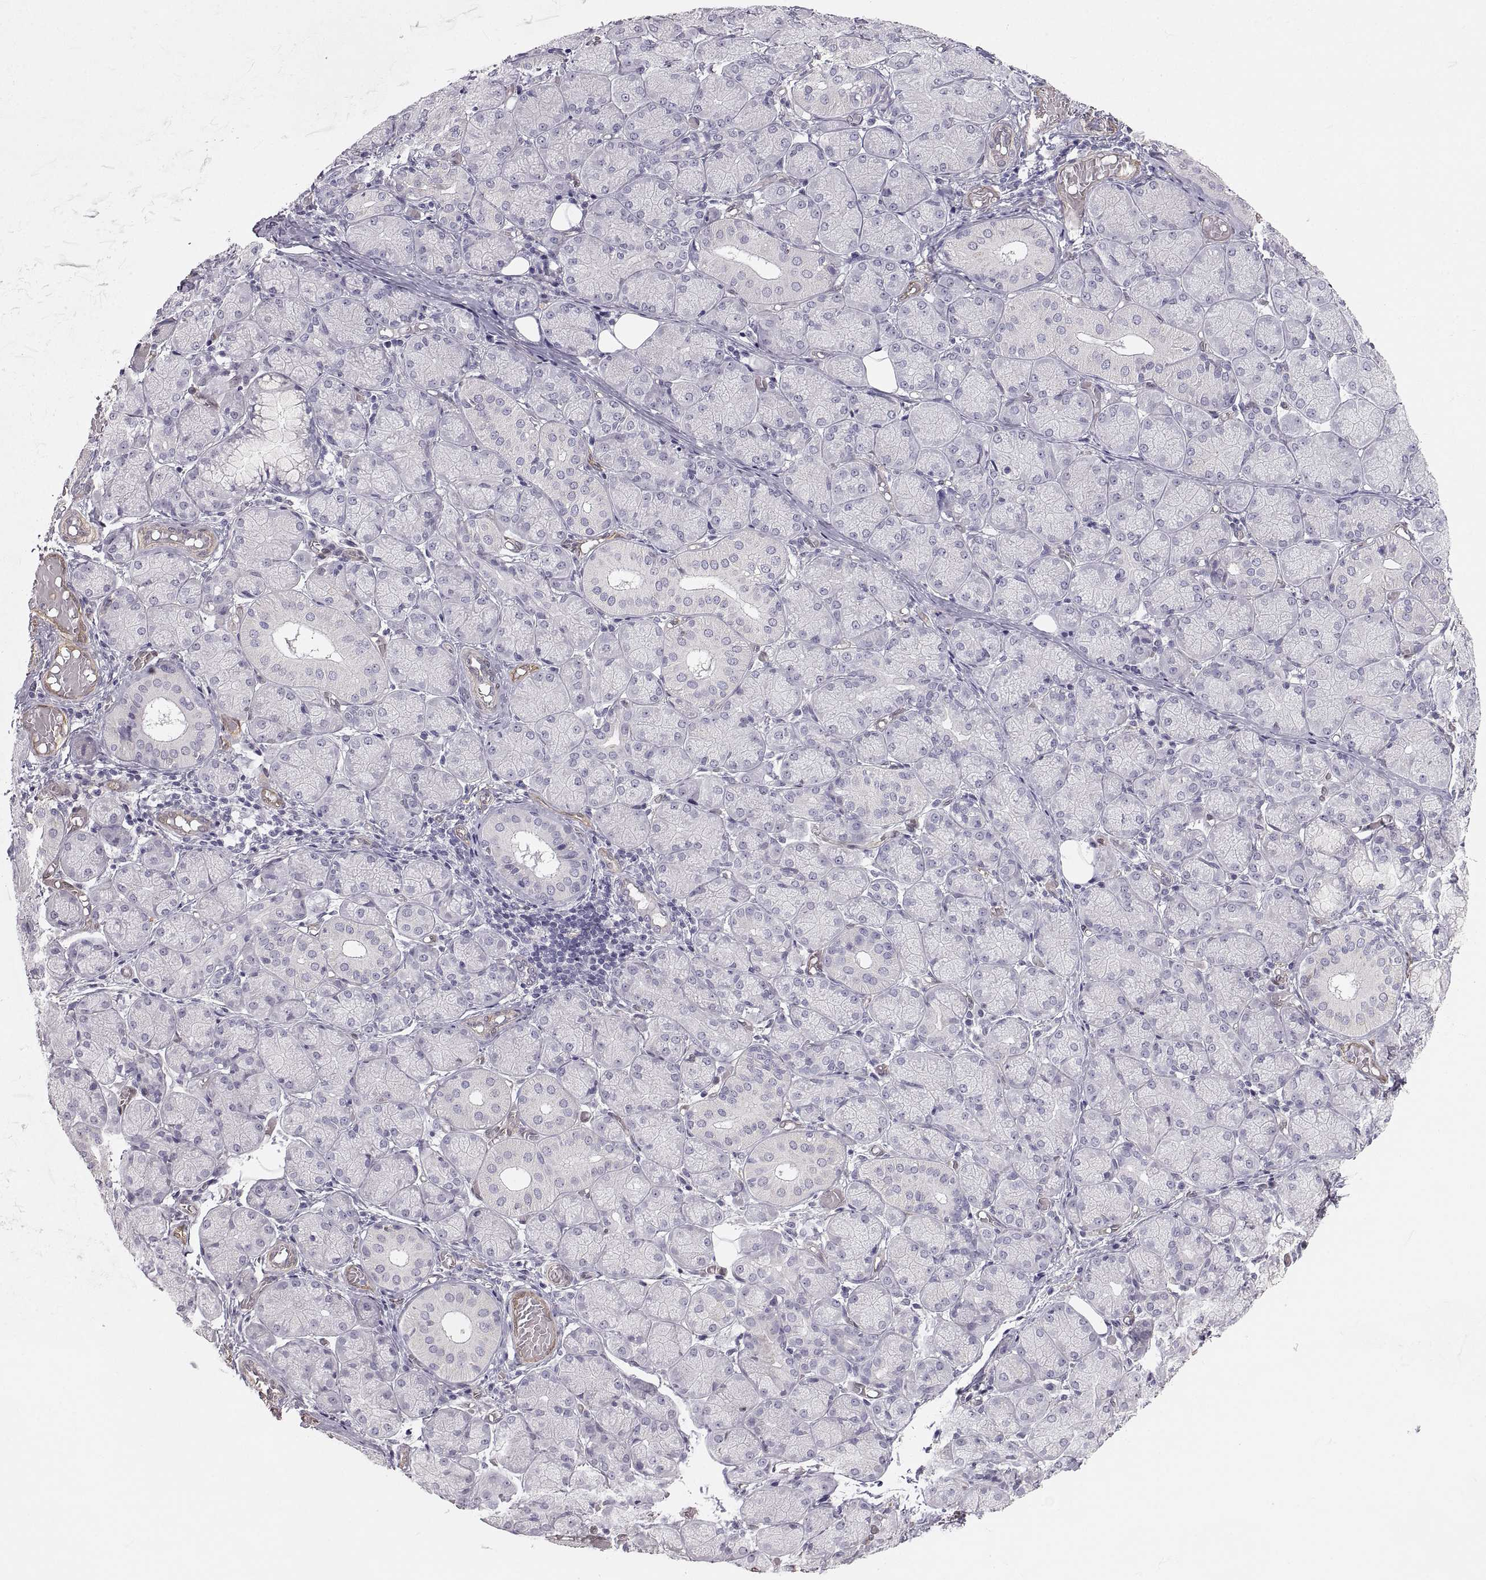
{"staining": {"intensity": "negative", "quantity": "none", "location": "none"}, "tissue": "salivary gland", "cell_type": "Glandular cells", "image_type": "normal", "snomed": [{"axis": "morphology", "description": "Normal tissue, NOS"}, {"axis": "topography", "description": "Salivary gland"}, {"axis": "topography", "description": "Peripheral nerve tissue"}], "caption": "This is an immunohistochemistry (IHC) photomicrograph of benign salivary gland. There is no staining in glandular cells.", "gene": "PGM5", "patient": {"sex": "female", "age": 24}}